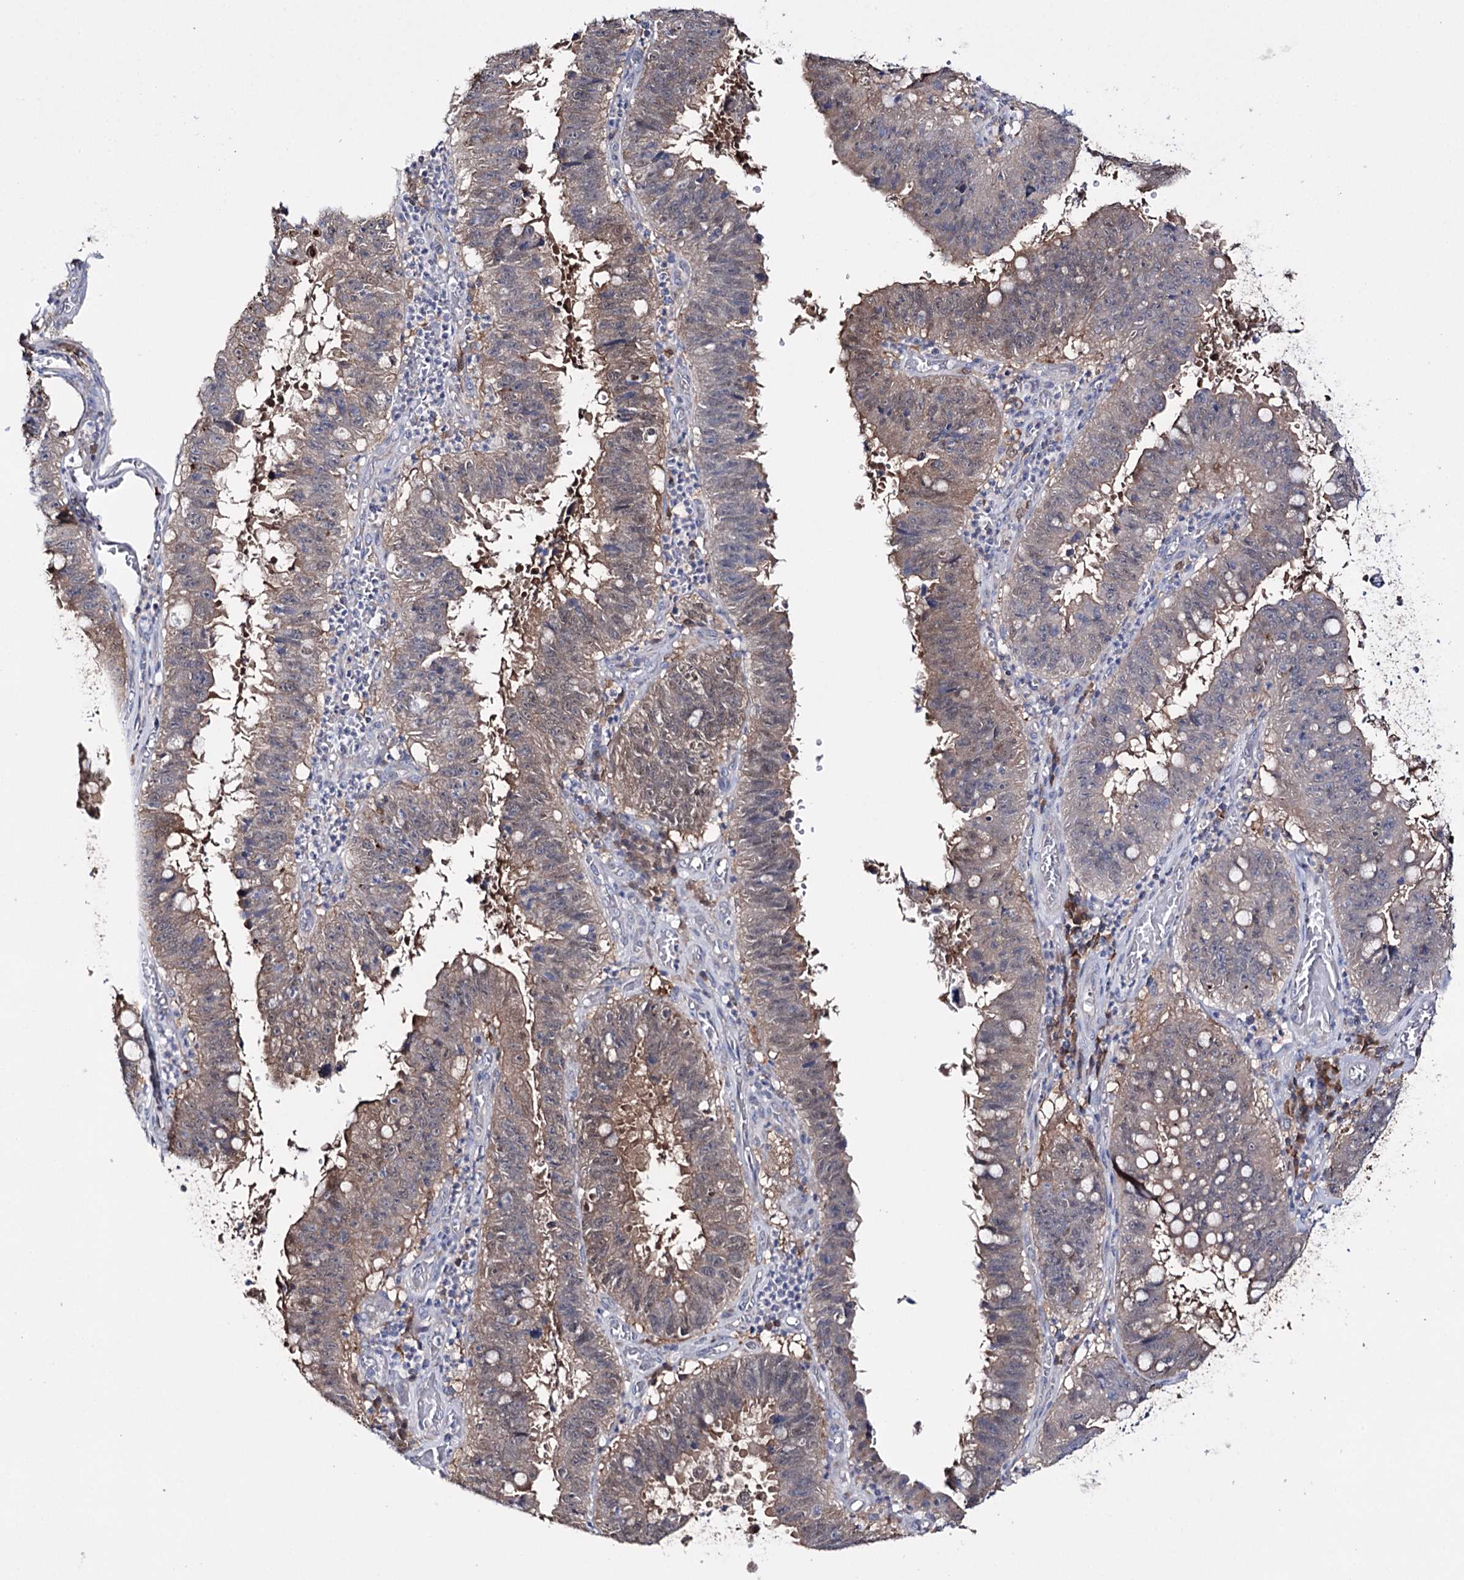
{"staining": {"intensity": "weak", "quantity": ">75%", "location": "cytoplasmic/membranous"}, "tissue": "stomach cancer", "cell_type": "Tumor cells", "image_type": "cancer", "snomed": [{"axis": "morphology", "description": "Adenocarcinoma, NOS"}, {"axis": "topography", "description": "Stomach"}], "caption": "The histopathology image reveals a brown stain indicating the presence of a protein in the cytoplasmic/membranous of tumor cells in adenocarcinoma (stomach).", "gene": "PTER", "patient": {"sex": "male", "age": 59}}